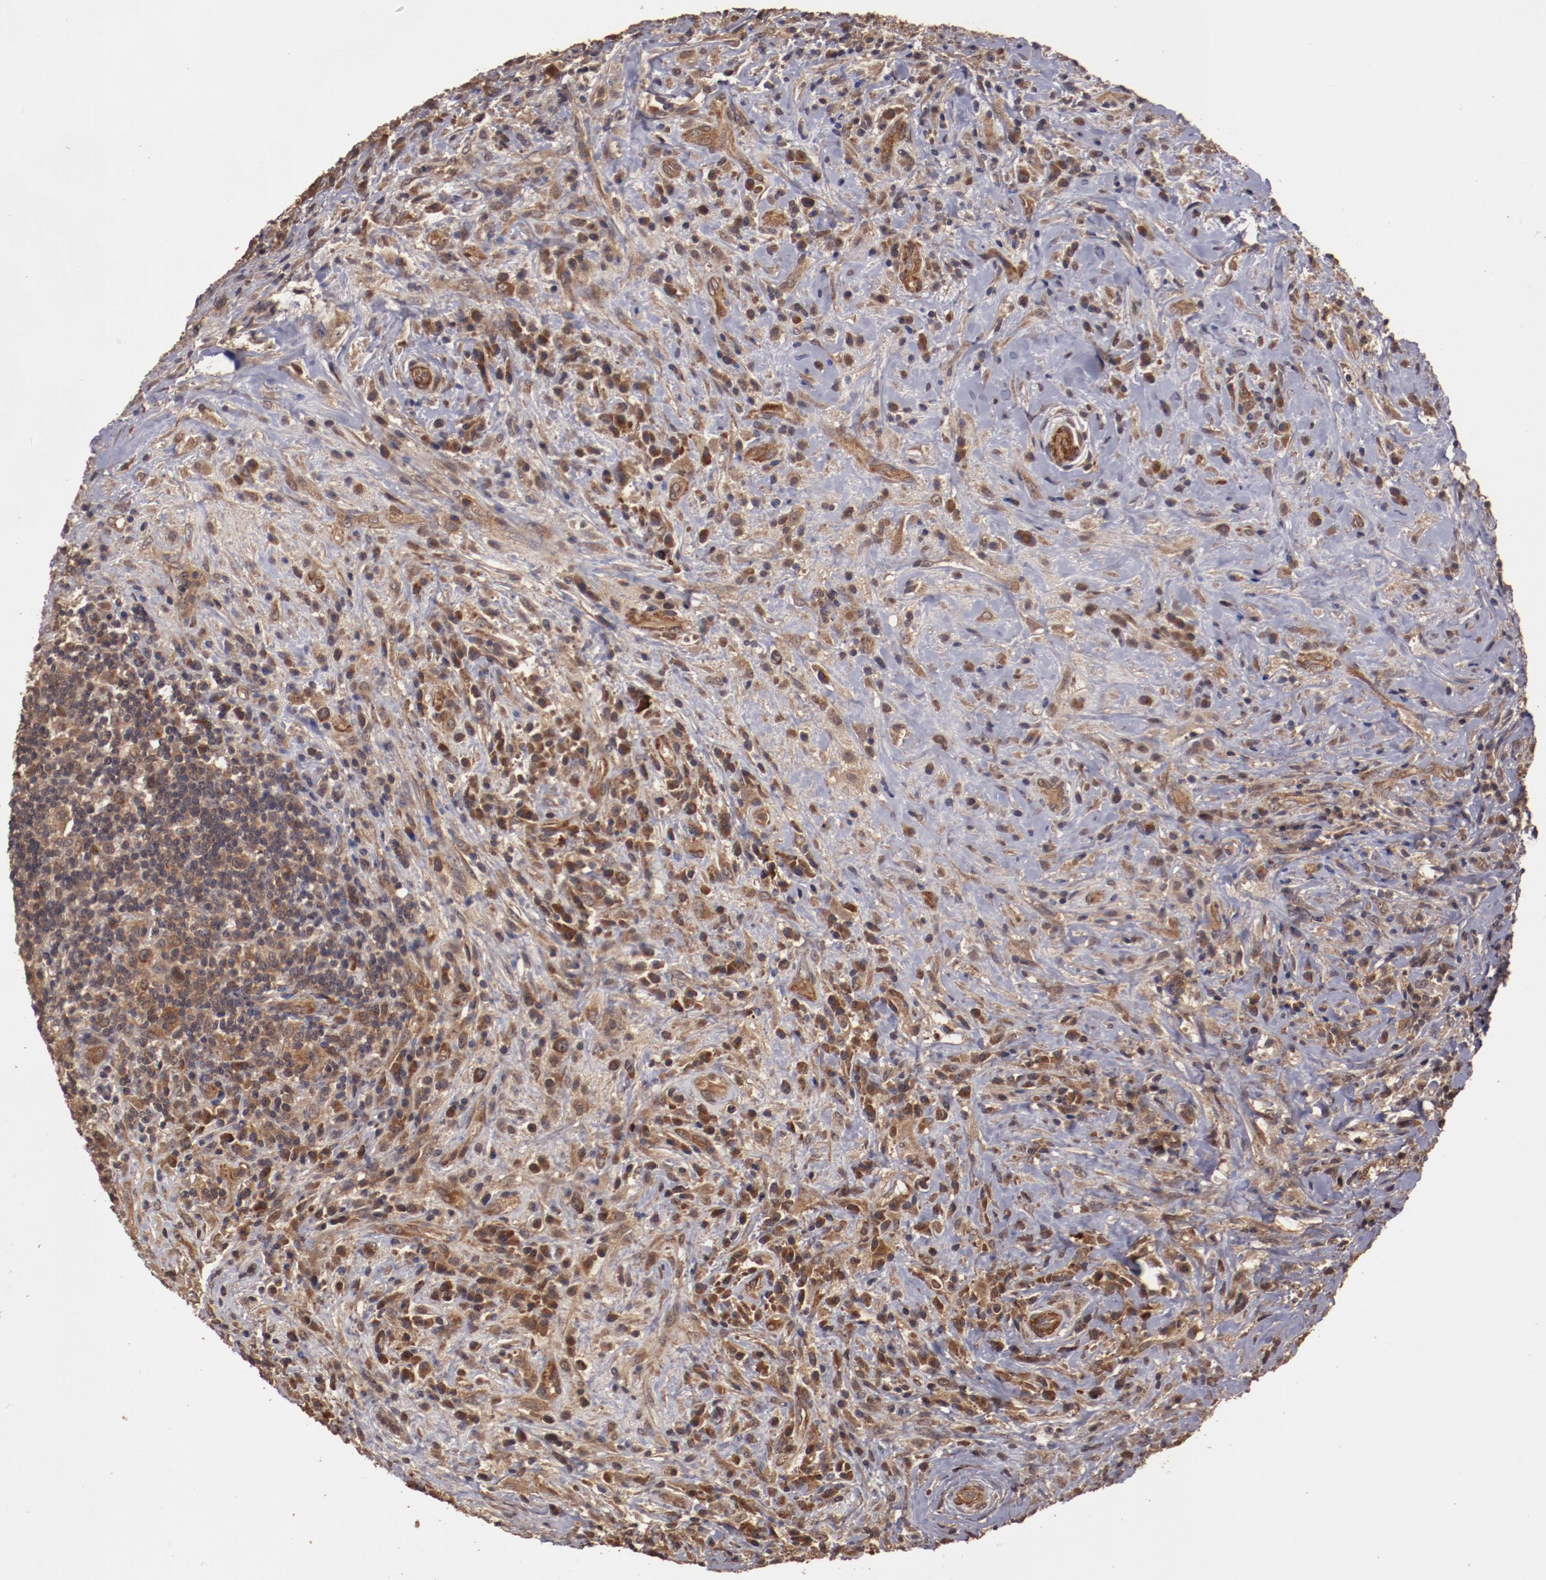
{"staining": {"intensity": "strong", "quantity": ">75%", "location": "cytoplasmic/membranous"}, "tissue": "lymphoma", "cell_type": "Tumor cells", "image_type": "cancer", "snomed": [{"axis": "morphology", "description": "Hodgkin's disease, NOS"}, {"axis": "topography", "description": "Lymph node"}], "caption": "Immunohistochemical staining of lymphoma shows high levels of strong cytoplasmic/membranous staining in approximately >75% of tumor cells.", "gene": "TXNDC16", "patient": {"sex": "female", "age": 25}}